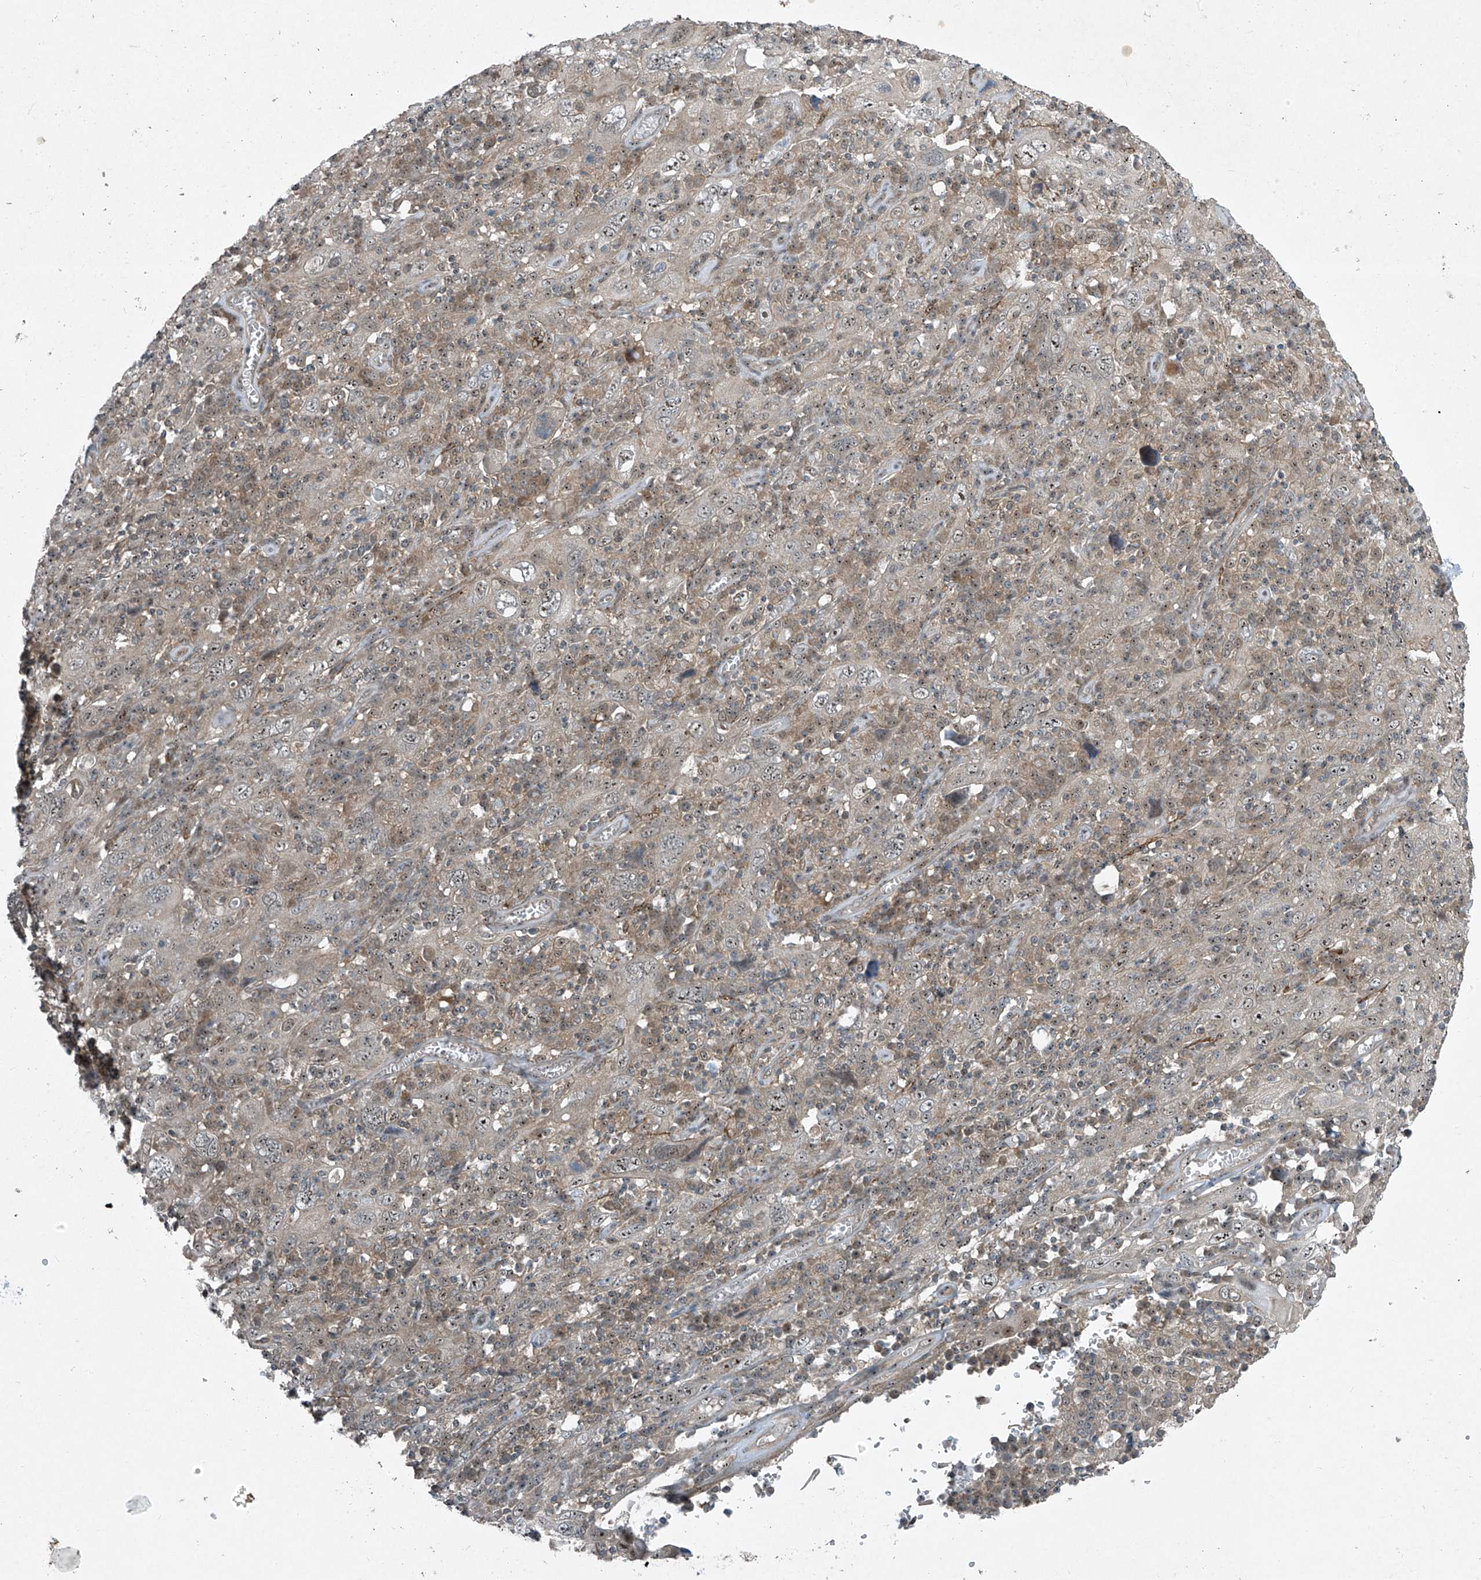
{"staining": {"intensity": "negative", "quantity": "none", "location": "none"}, "tissue": "cervical cancer", "cell_type": "Tumor cells", "image_type": "cancer", "snomed": [{"axis": "morphology", "description": "Squamous cell carcinoma, NOS"}, {"axis": "topography", "description": "Cervix"}], "caption": "This is an IHC photomicrograph of human cervical cancer (squamous cell carcinoma). There is no positivity in tumor cells.", "gene": "PPCS", "patient": {"sex": "female", "age": 46}}